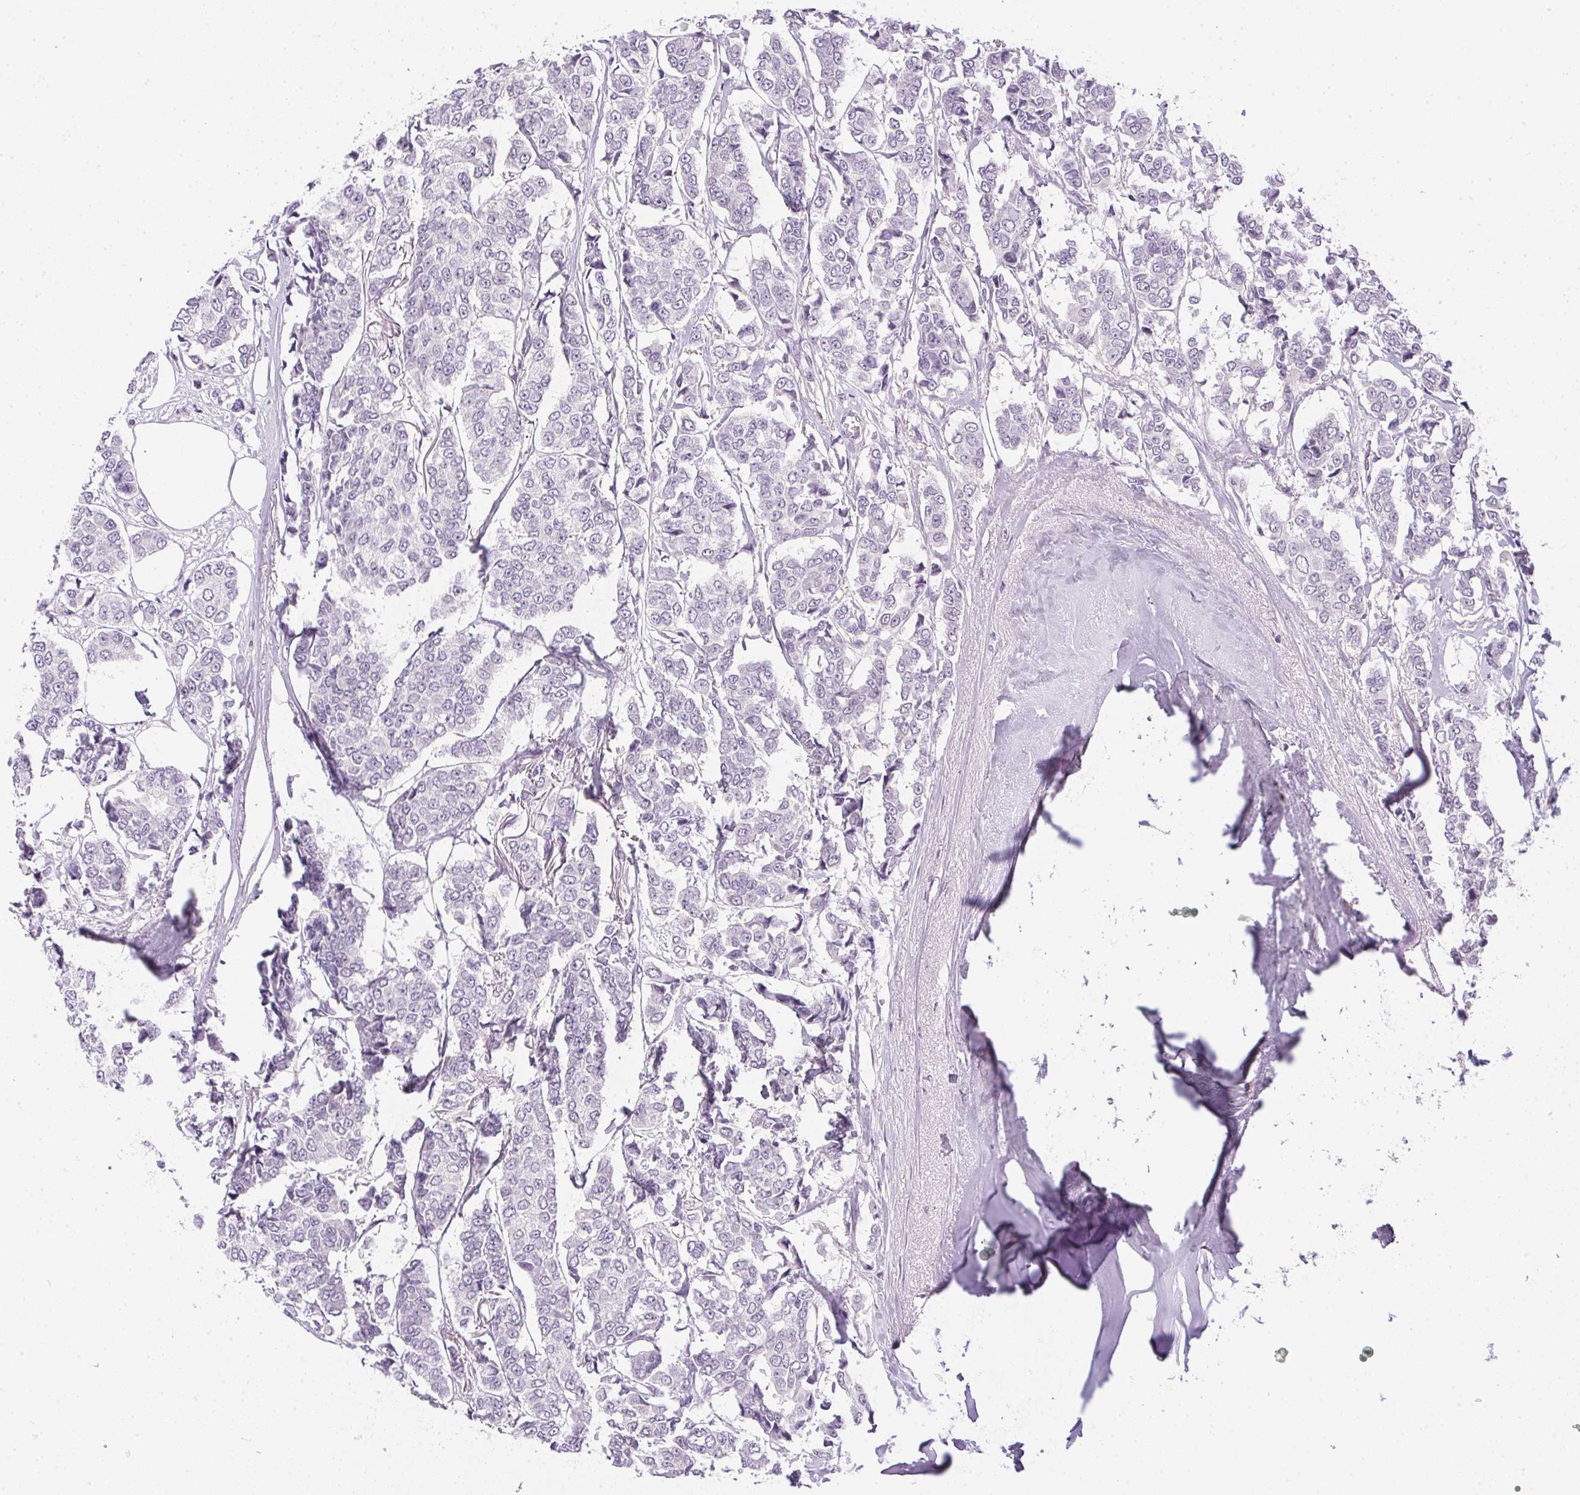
{"staining": {"intensity": "negative", "quantity": "none", "location": "none"}, "tissue": "breast cancer", "cell_type": "Tumor cells", "image_type": "cancer", "snomed": [{"axis": "morphology", "description": "Duct carcinoma"}, {"axis": "topography", "description": "Breast"}], "caption": "An IHC micrograph of breast cancer (infiltrating ductal carcinoma) is shown. There is no staining in tumor cells of breast cancer (infiltrating ductal carcinoma). (Brightfield microscopy of DAB (3,3'-diaminobenzidine) immunohistochemistry (IHC) at high magnification).", "gene": "PRL", "patient": {"sex": "female", "age": 94}}